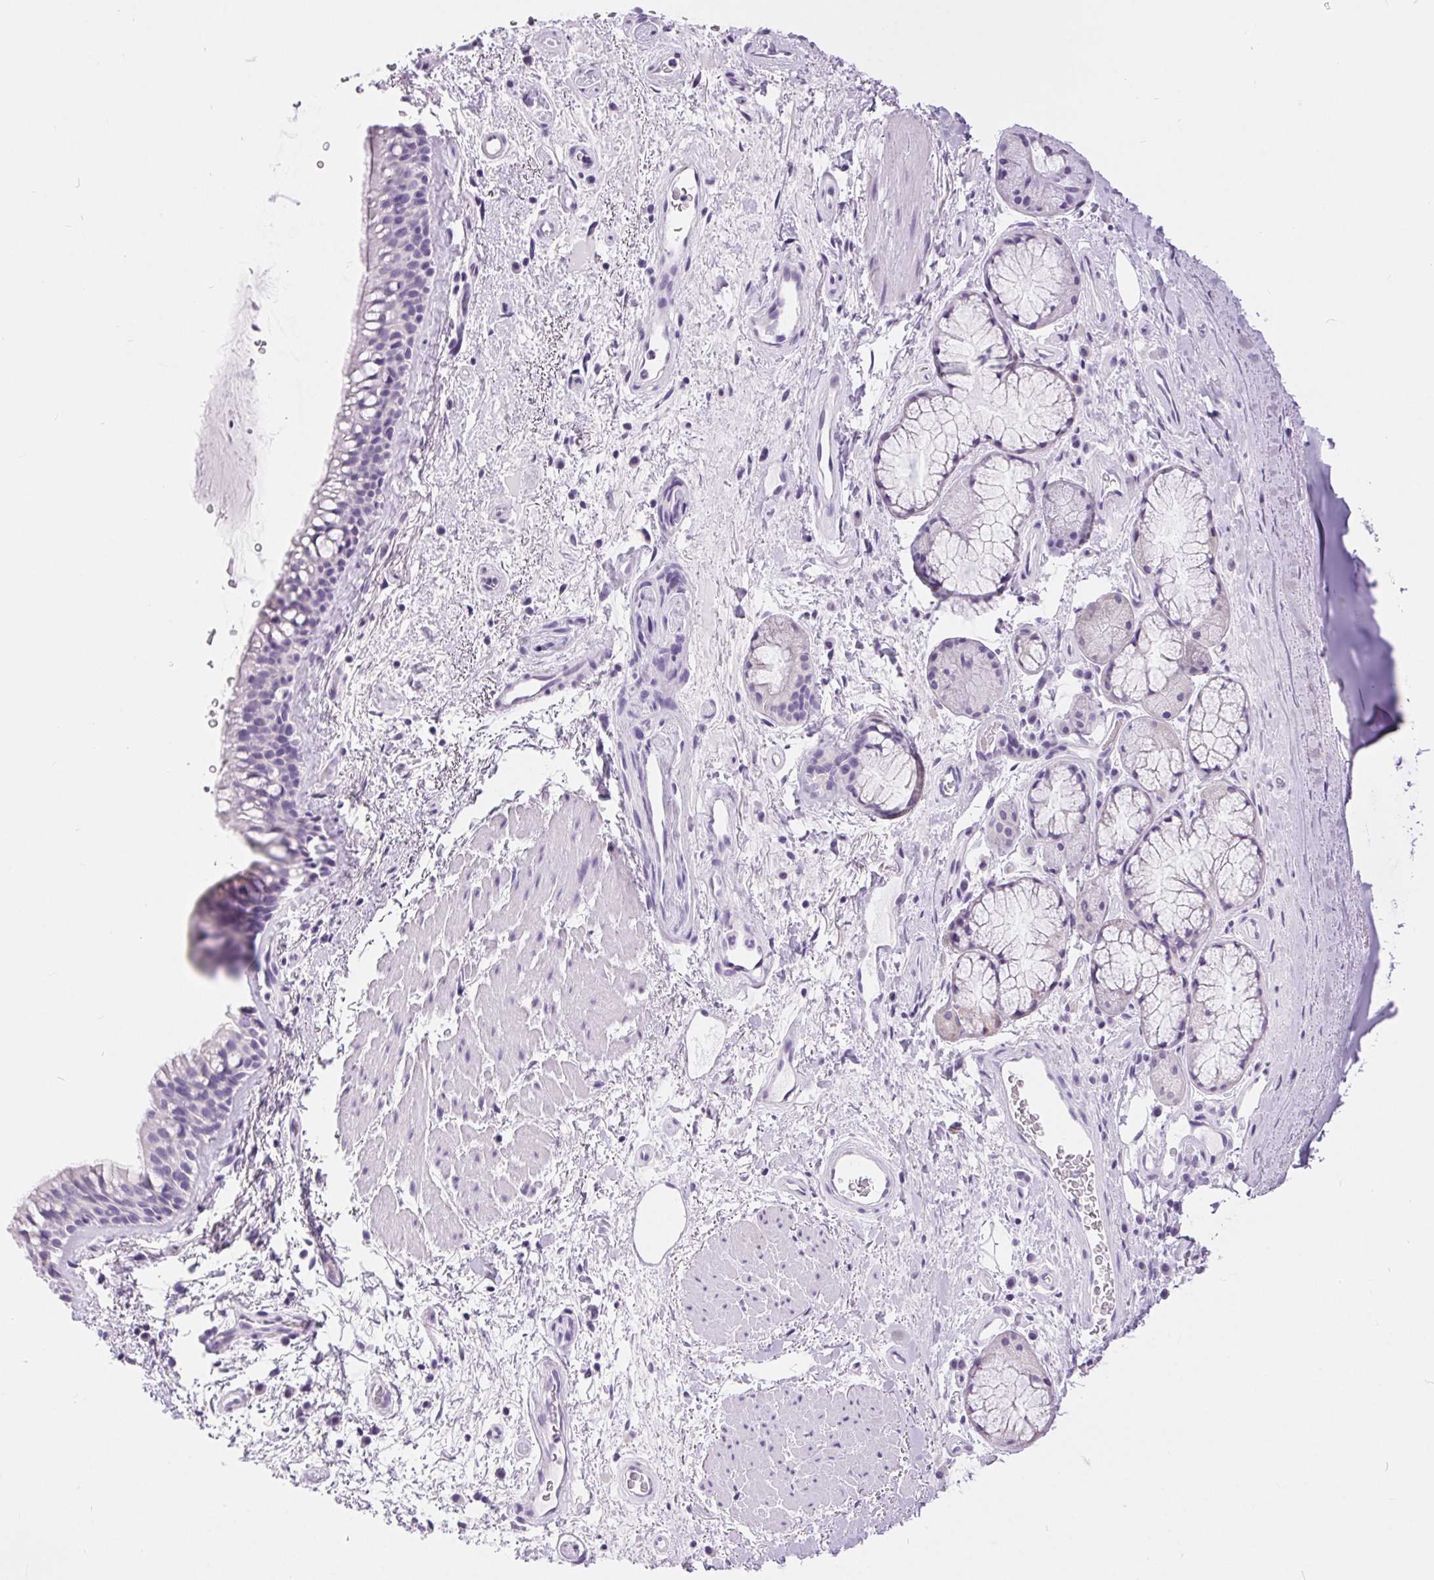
{"staining": {"intensity": "negative", "quantity": "none", "location": "none"}, "tissue": "bronchus", "cell_type": "Respiratory epithelial cells", "image_type": "normal", "snomed": [{"axis": "morphology", "description": "Normal tissue, NOS"}, {"axis": "topography", "description": "Bronchus"}], "caption": "Immunohistochemical staining of unremarkable bronchus reveals no significant expression in respiratory epithelial cells. (DAB (3,3'-diaminobenzidine) immunohistochemistry (IHC), high magnification).", "gene": "XDH", "patient": {"sex": "male", "age": 48}}